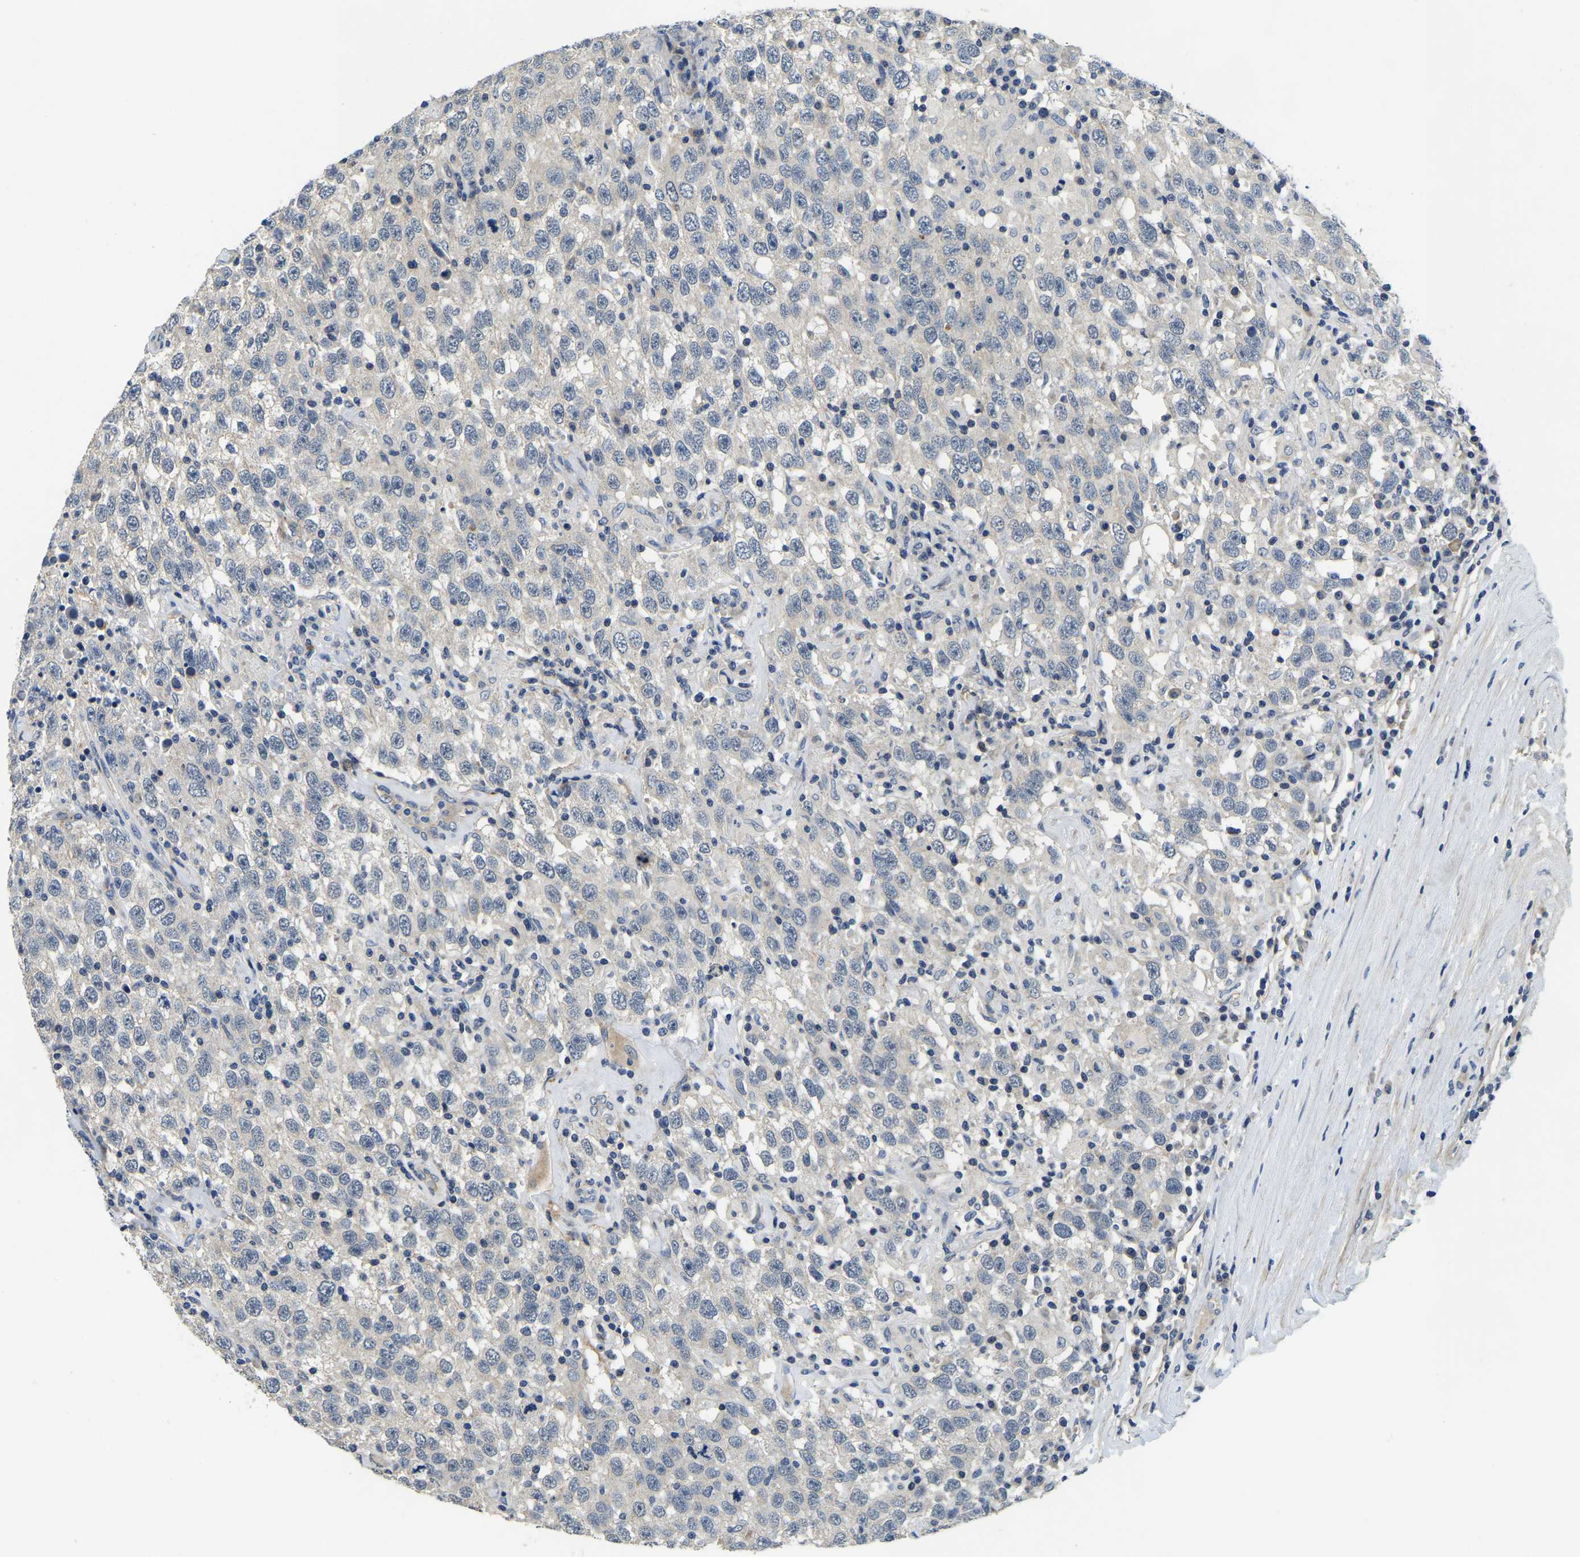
{"staining": {"intensity": "negative", "quantity": "none", "location": "none"}, "tissue": "testis cancer", "cell_type": "Tumor cells", "image_type": "cancer", "snomed": [{"axis": "morphology", "description": "Seminoma, NOS"}, {"axis": "topography", "description": "Testis"}], "caption": "High power microscopy histopathology image of an immunohistochemistry (IHC) micrograph of testis cancer (seminoma), revealing no significant expression in tumor cells. (DAB (3,3'-diaminobenzidine) immunohistochemistry, high magnification).", "gene": "ITGA2", "patient": {"sex": "male", "age": 41}}